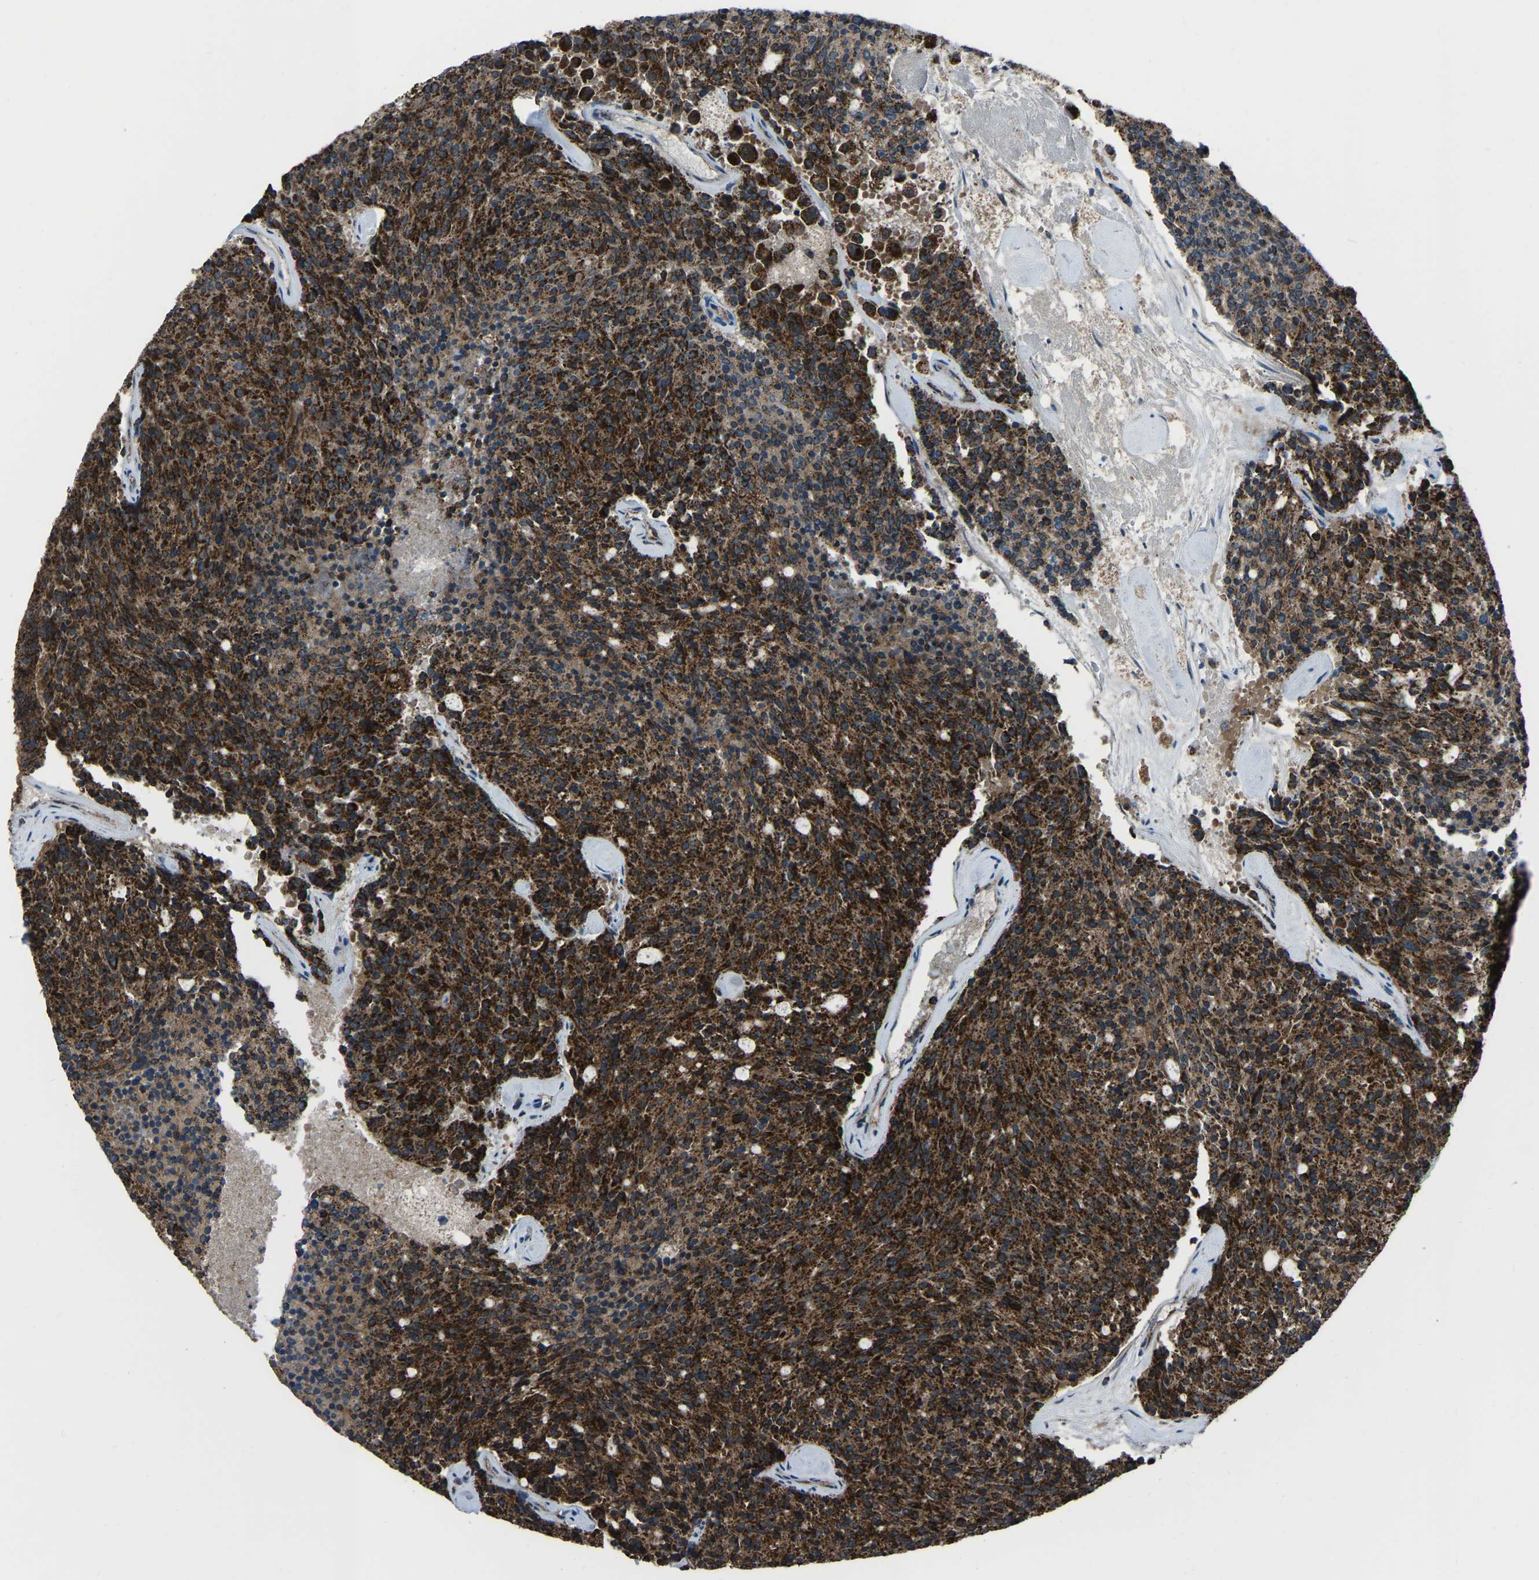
{"staining": {"intensity": "strong", "quantity": ">75%", "location": "cytoplasmic/membranous"}, "tissue": "carcinoid", "cell_type": "Tumor cells", "image_type": "cancer", "snomed": [{"axis": "morphology", "description": "Carcinoid, malignant, NOS"}, {"axis": "topography", "description": "Pancreas"}], "caption": "Protein analysis of carcinoid (malignant) tissue exhibits strong cytoplasmic/membranous expression in about >75% of tumor cells.", "gene": "AKR1A1", "patient": {"sex": "female", "age": 54}}